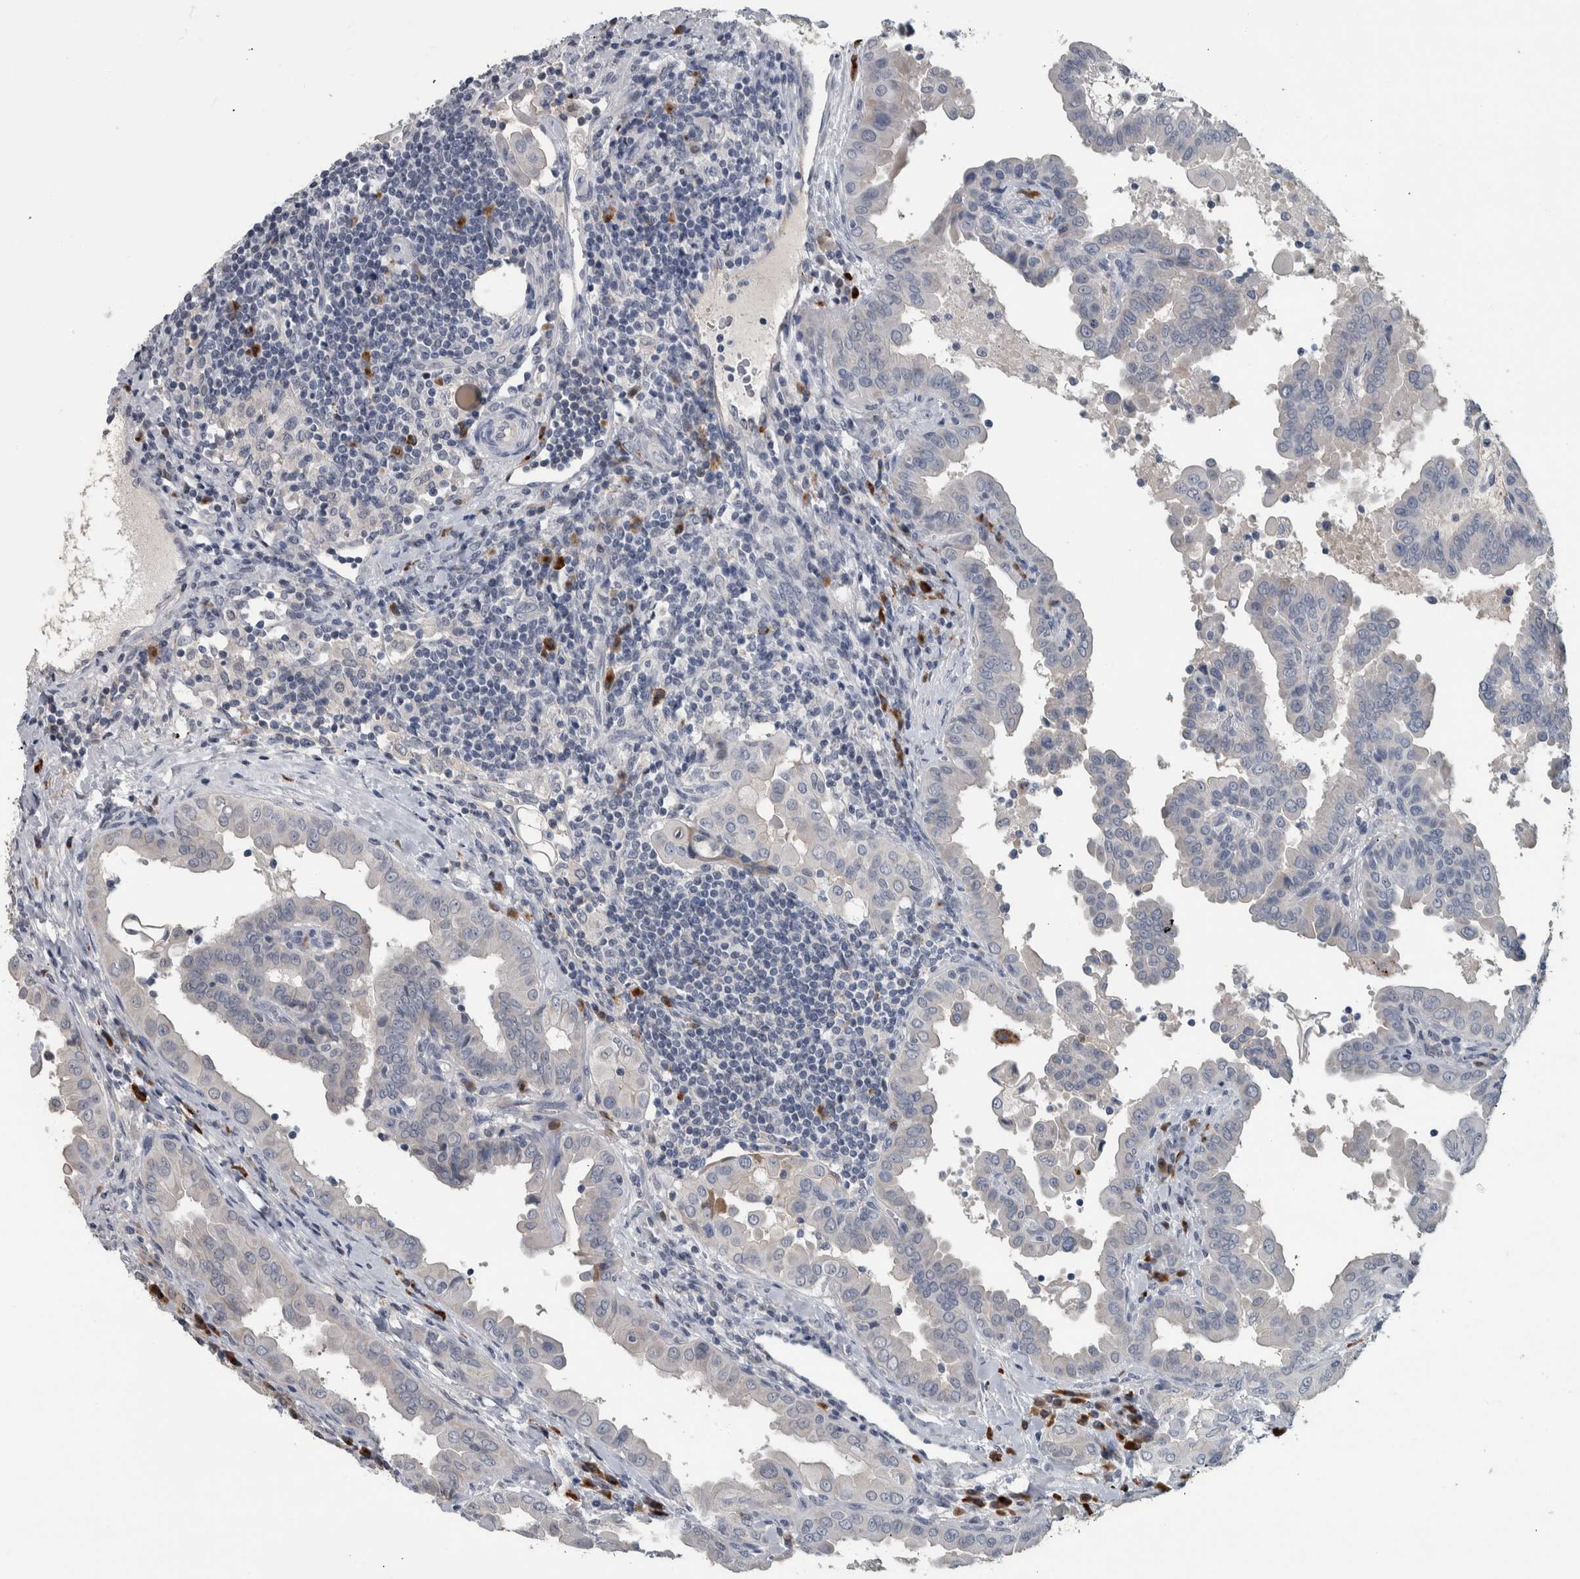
{"staining": {"intensity": "negative", "quantity": "none", "location": "none"}, "tissue": "thyroid cancer", "cell_type": "Tumor cells", "image_type": "cancer", "snomed": [{"axis": "morphology", "description": "Papillary adenocarcinoma, NOS"}, {"axis": "topography", "description": "Thyroid gland"}], "caption": "There is no significant expression in tumor cells of thyroid cancer (papillary adenocarcinoma).", "gene": "CAVIN4", "patient": {"sex": "male", "age": 33}}